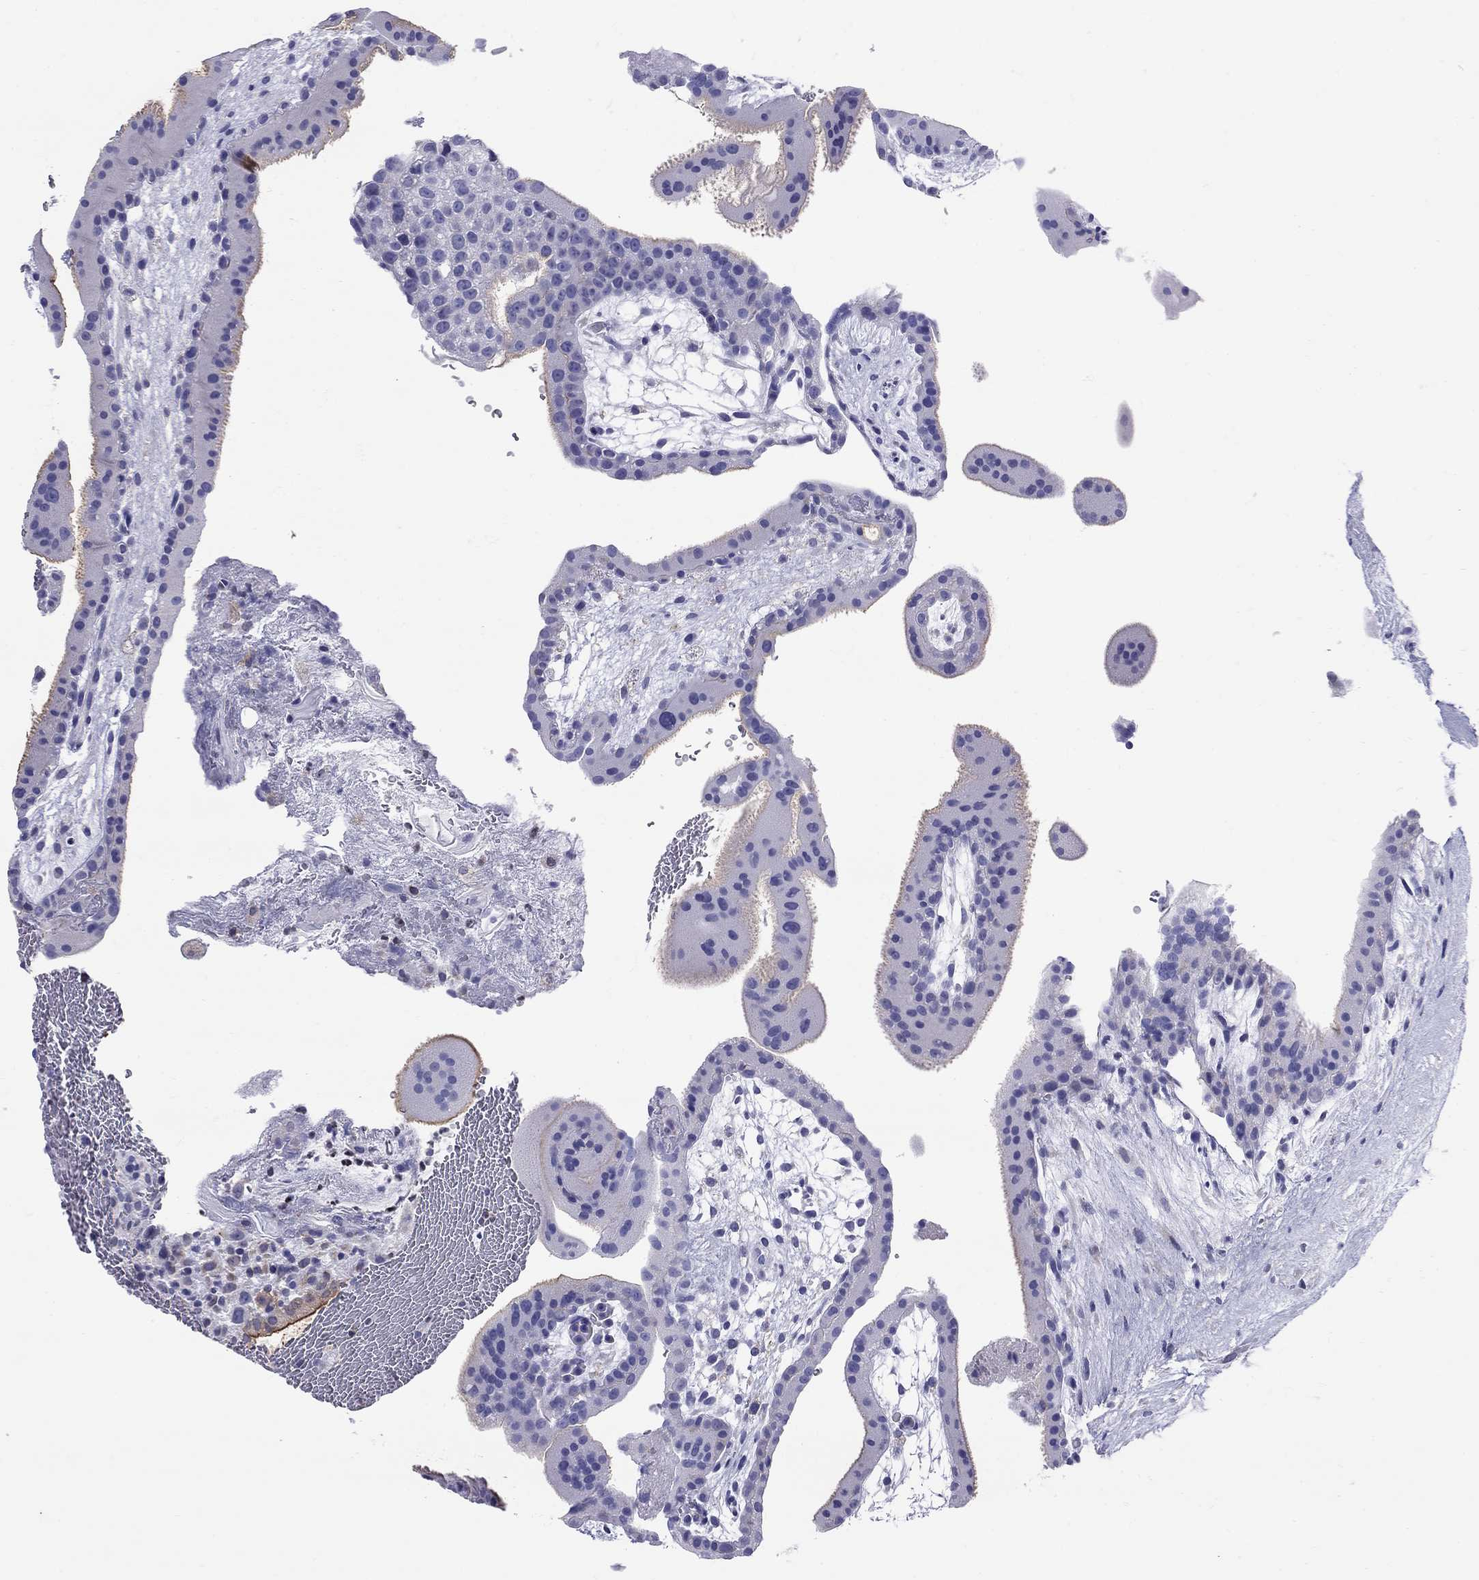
{"staining": {"intensity": "moderate", "quantity": ">75%", "location": "cytoplasmic/membranous"}, "tissue": "placenta", "cell_type": "Decidual cells", "image_type": "normal", "snomed": [{"axis": "morphology", "description": "Normal tissue, NOS"}, {"axis": "topography", "description": "Placenta"}], "caption": "Protein positivity by immunohistochemistry demonstrates moderate cytoplasmic/membranous positivity in approximately >75% of decidual cells in unremarkable placenta.", "gene": "SLC46A2", "patient": {"sex": "female", "age": 19}}